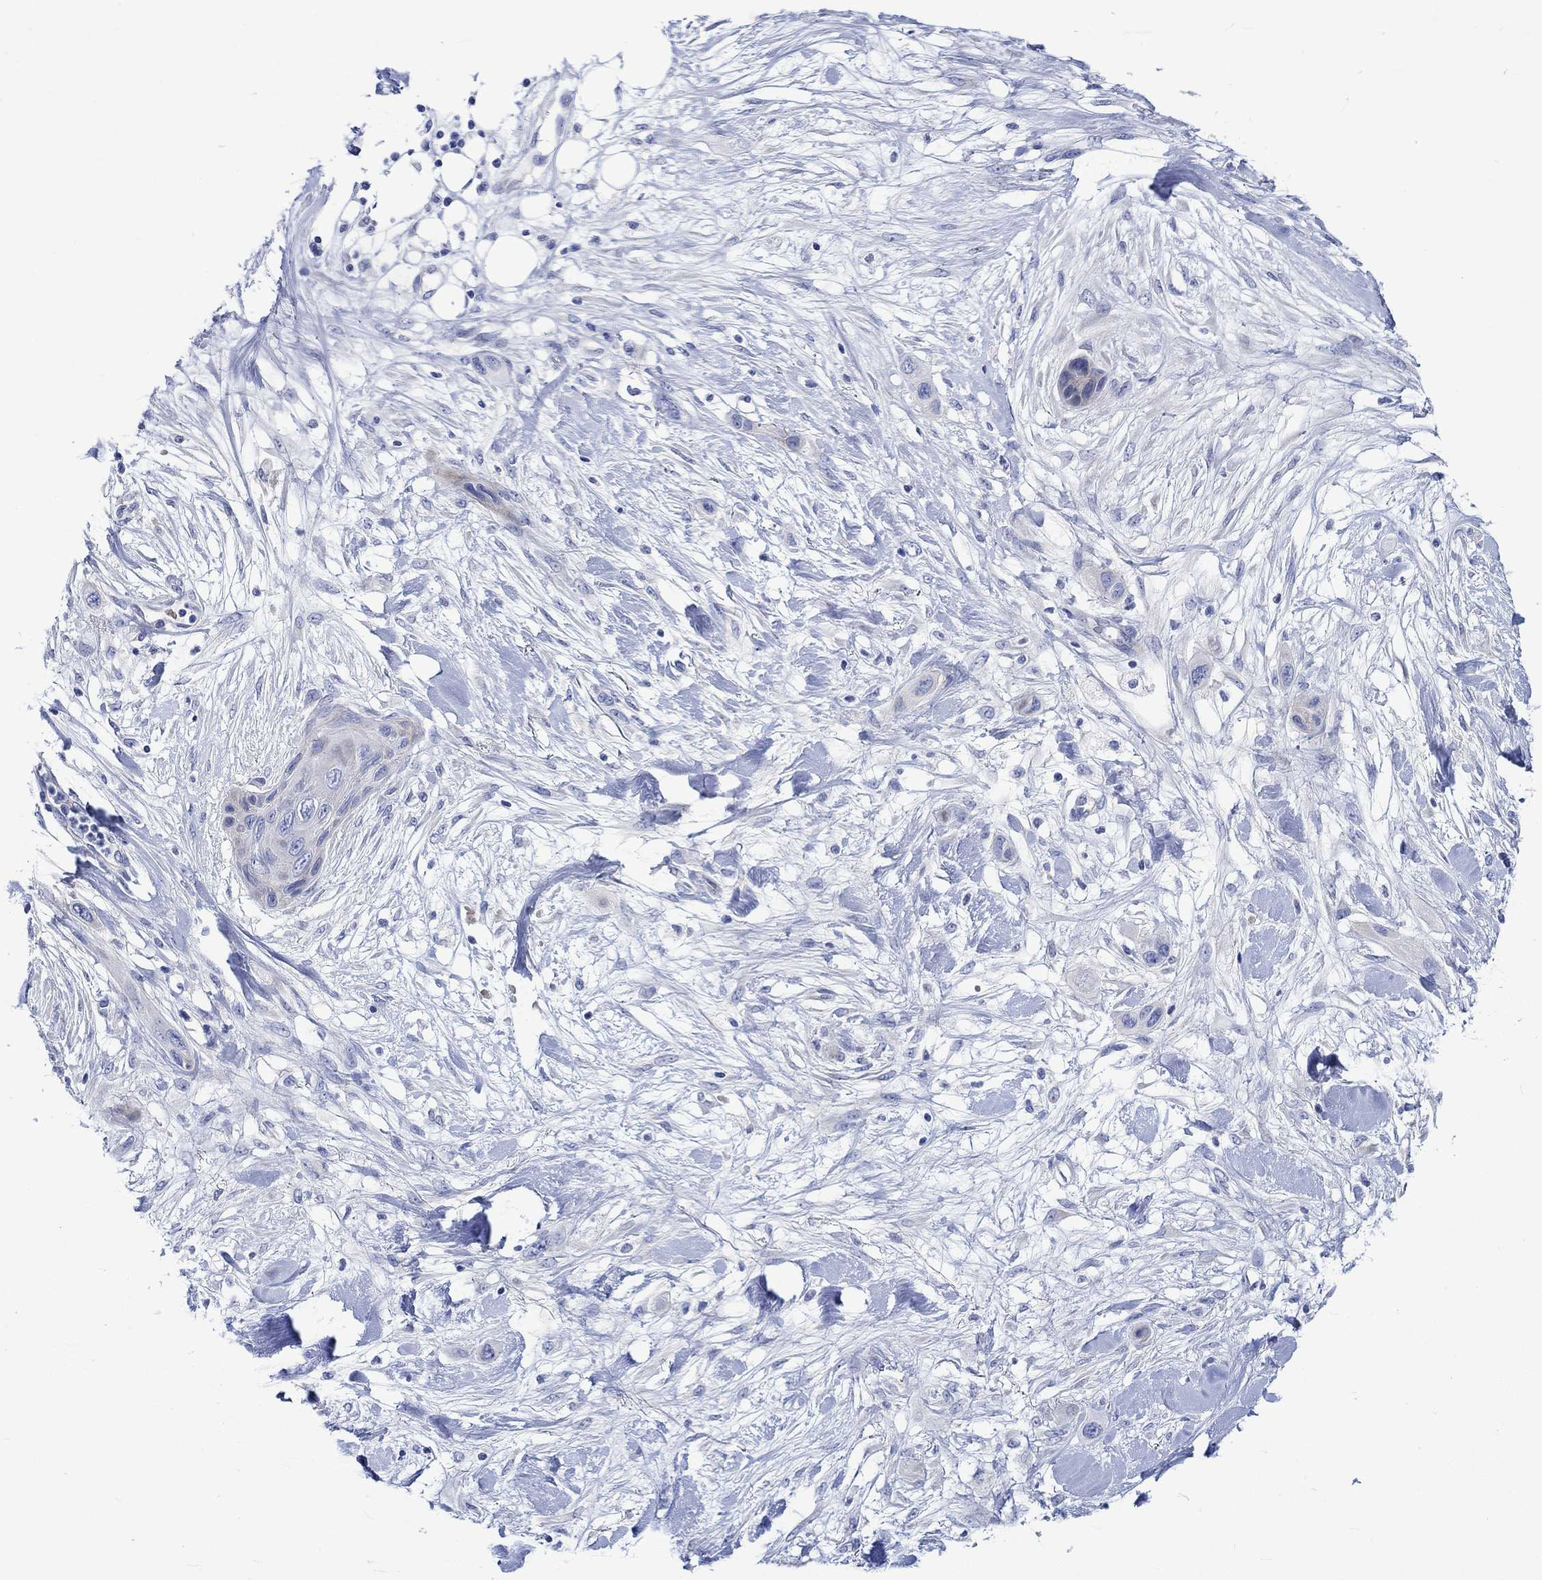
{"staining": {"intensity": "negative", "quantity": "none", "location": "none"}, "tissue": "skin cancer", "cell_type": "Tumor cells", "image_type": "cancer", "snomed": [{"axis": "morphology", "description": "Squamous cell carcinoma, NOS"}, {"axis": "topography", "description": "Skin"}], "caption": "The image displays no significant expression in tumor cells of skin cancer.", "gene": "NRIP3", "patient": {"sex": "male", "age": 79}}